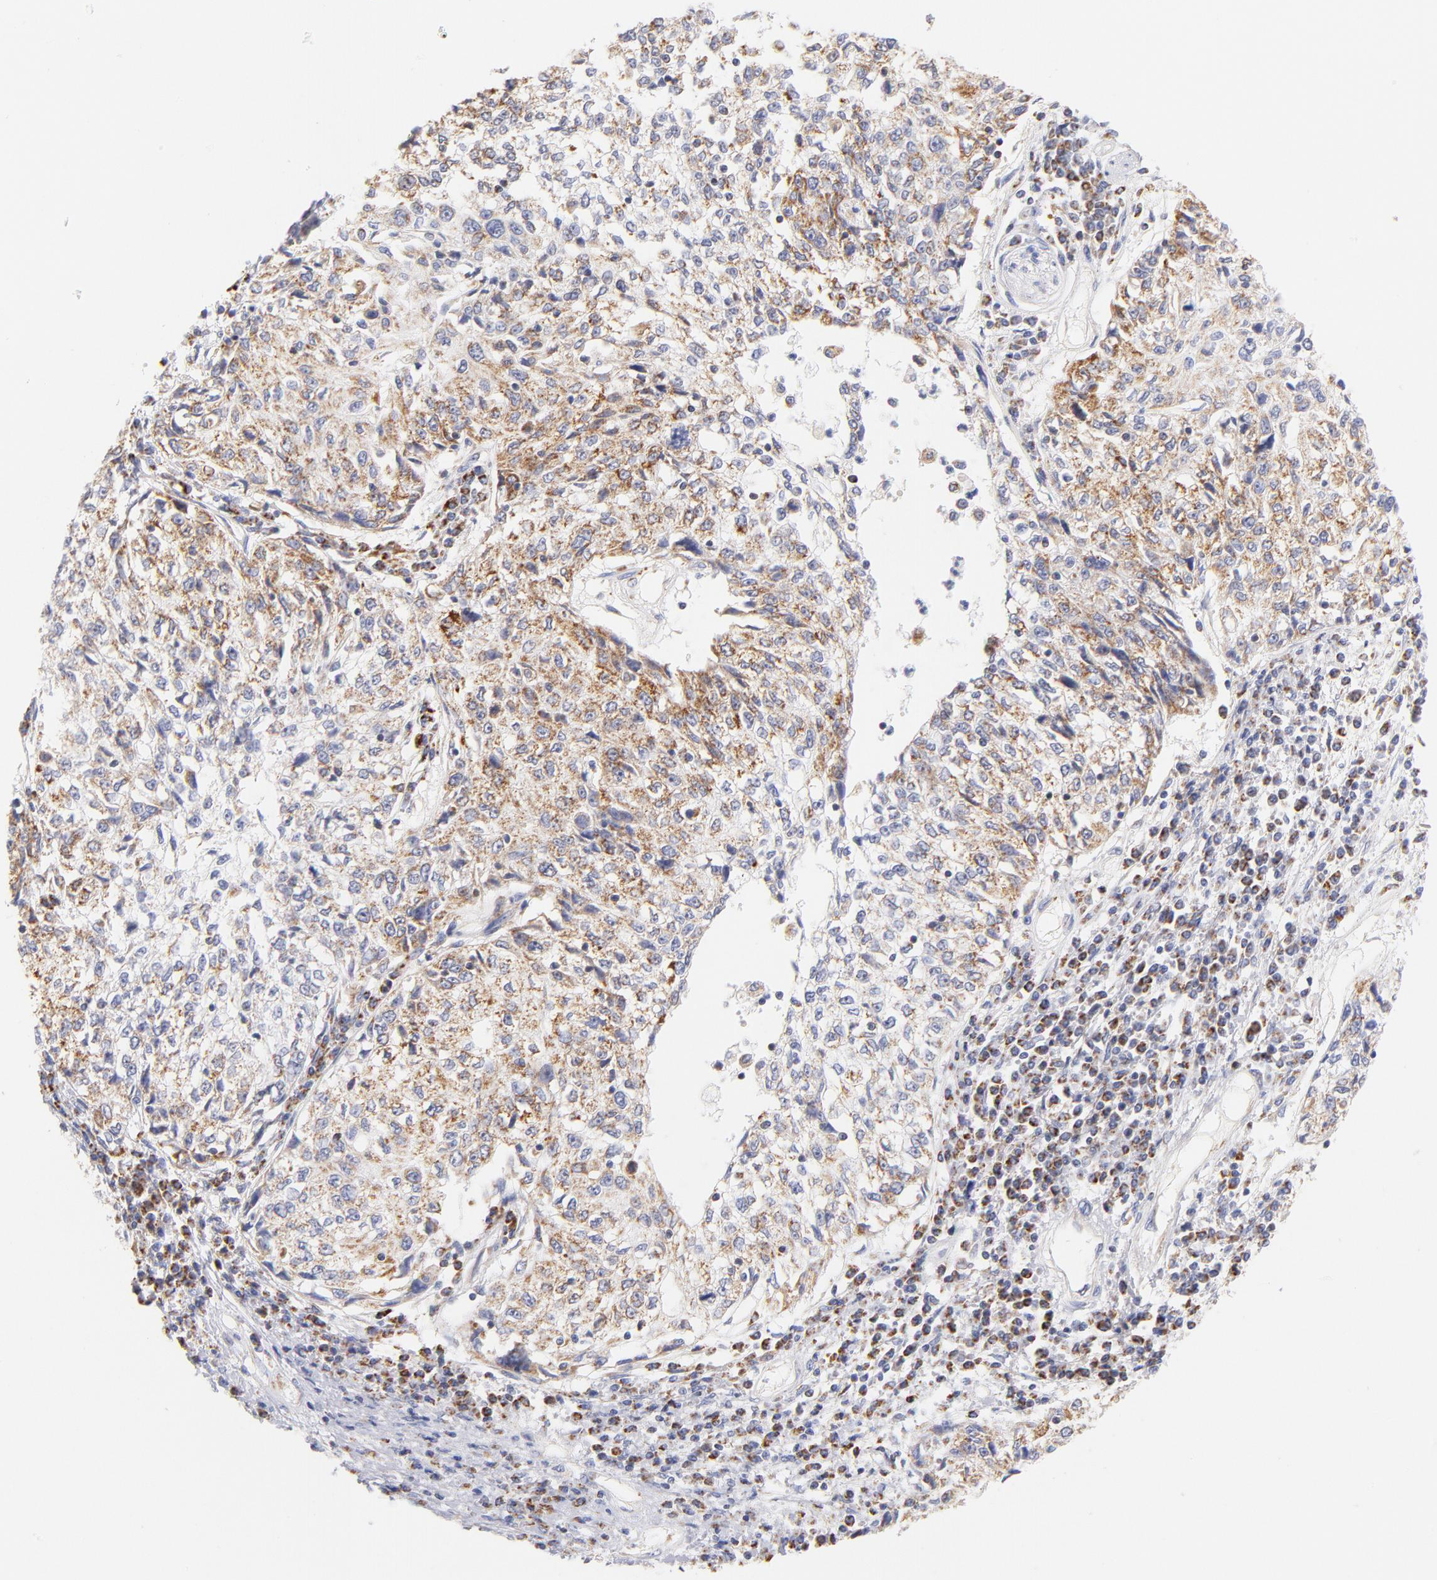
{"staining": {"intensity": "weak", "quantity": ">75%", "location": "cytoplasmic/membranous"}, "tissue": "cervical cancer", "cell_type": "Tumor cells", "image_type": "cancer", "snomed": [{"axis": "morphology", "description": "Squamous cell carcinoma, NOS"}, {"axis": "topography", "description": "Cervix"}], "caption": "Immunohistochemistry (IHC) staining of cervical squamous cell carcinoma, which shows low levels of weak cytoplasmic/membranous expression in approximately >75% of tumor cells indicating weak cytoplasmic/membranous protein staining. The staining was performed using DAB (3,3'-diaminobenzidine) (brown) for protein detection and nuclei were counterstained in hematoxylin (blue).", "gene": "AIFM1", "patient": {"sex": "female", "age": 57}}